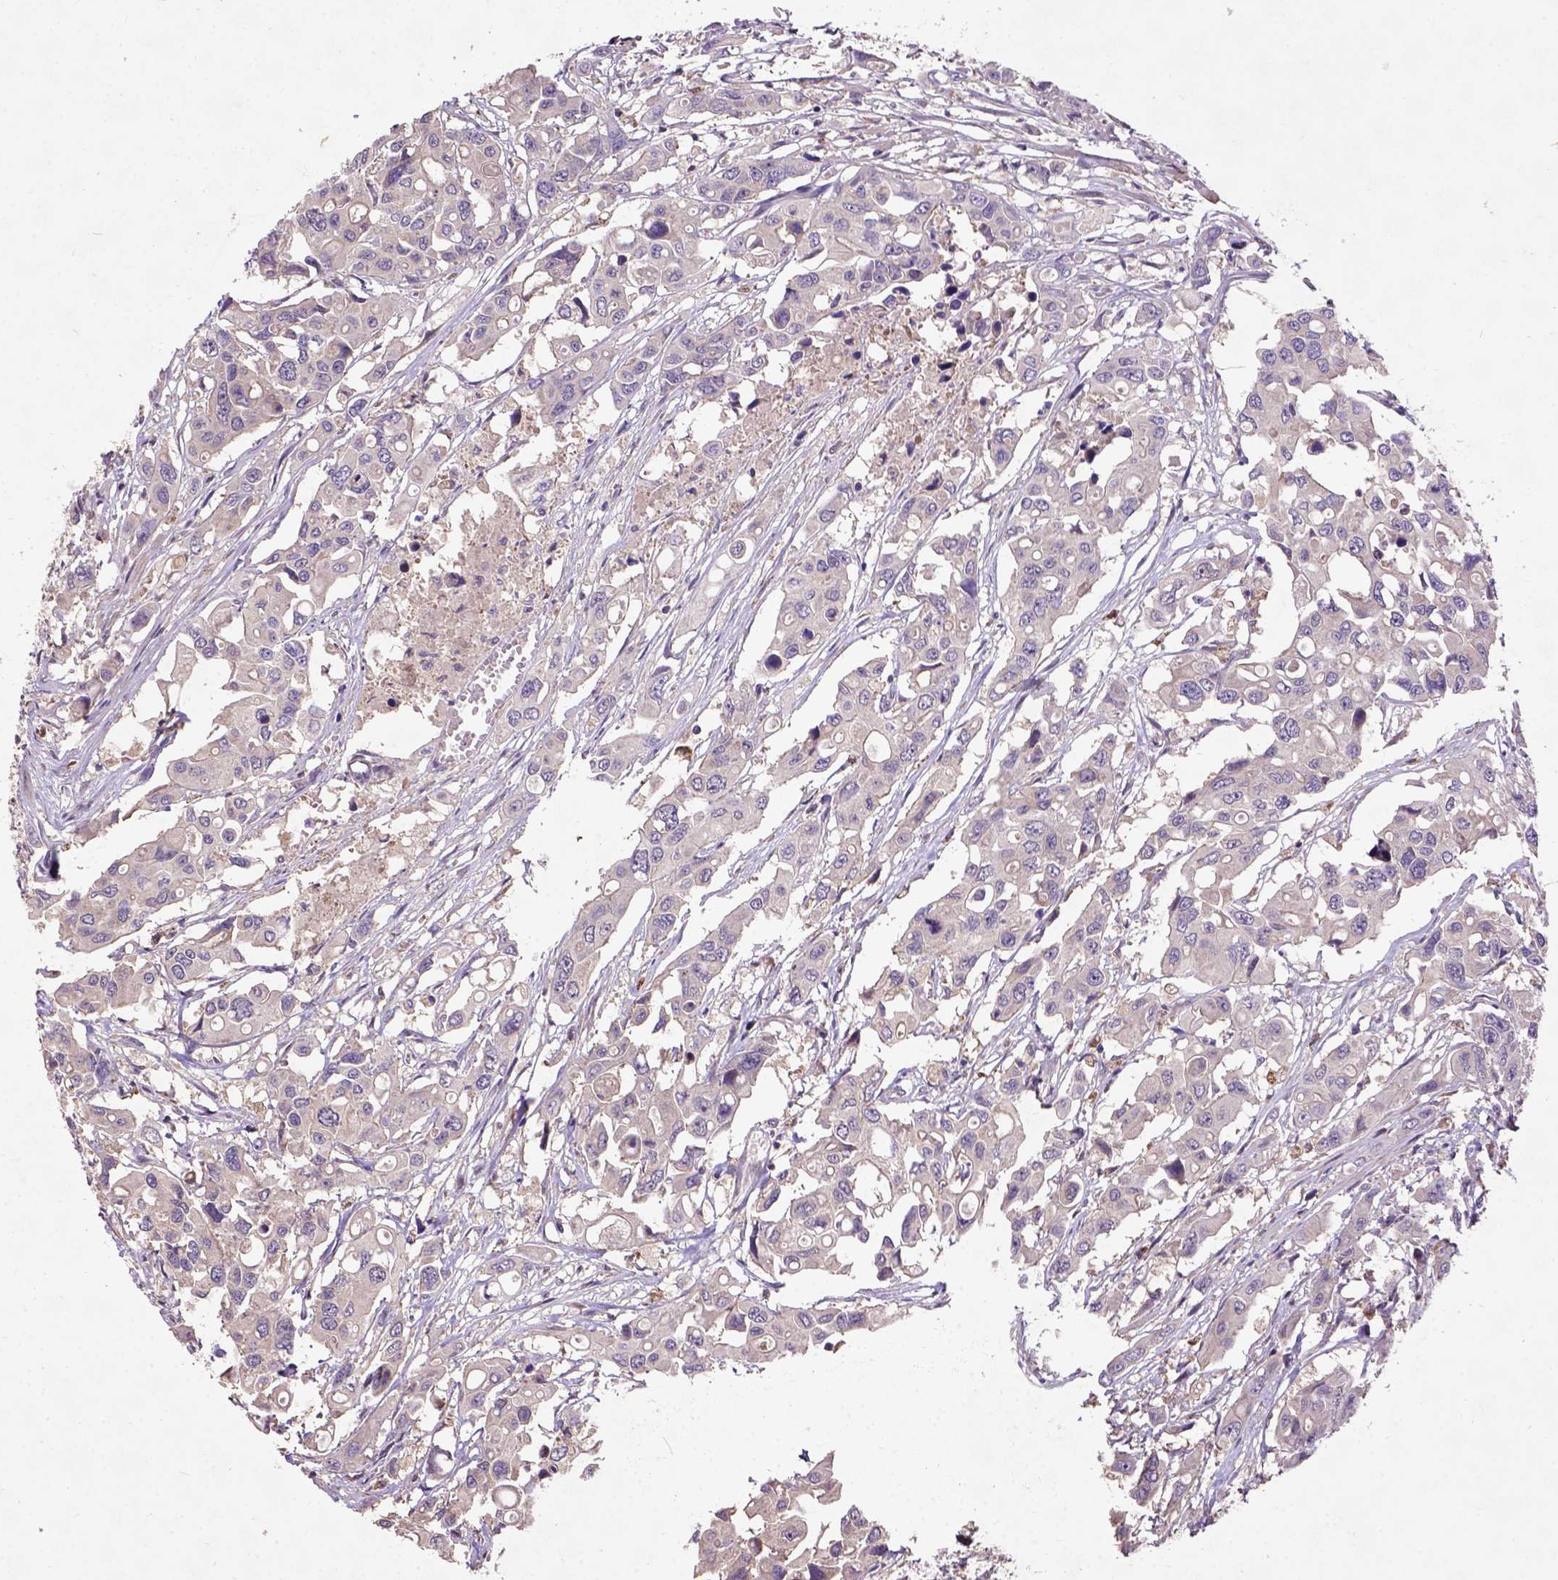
{"staining": {"intensity": "negative", "quantity": "none", "location": "none"}, "tissue": "colorectal cancer", "cell_type": "Tumor cells", "image_type": "cancer", "snomed": [{"axis": "morphology", "description": "Adenocarcinoma, NOS"}, {"axis": "topography", "description": "Colon"}], "caption": "This micrograph is of colorectal adenocarcinoma stained with IHC to label a protein in brown with the nuclei are counter-stained blue. There is no positivity in tumor cells.", "gene": "KBTBD8", "patient": {"sex": "male", "age": 77}}